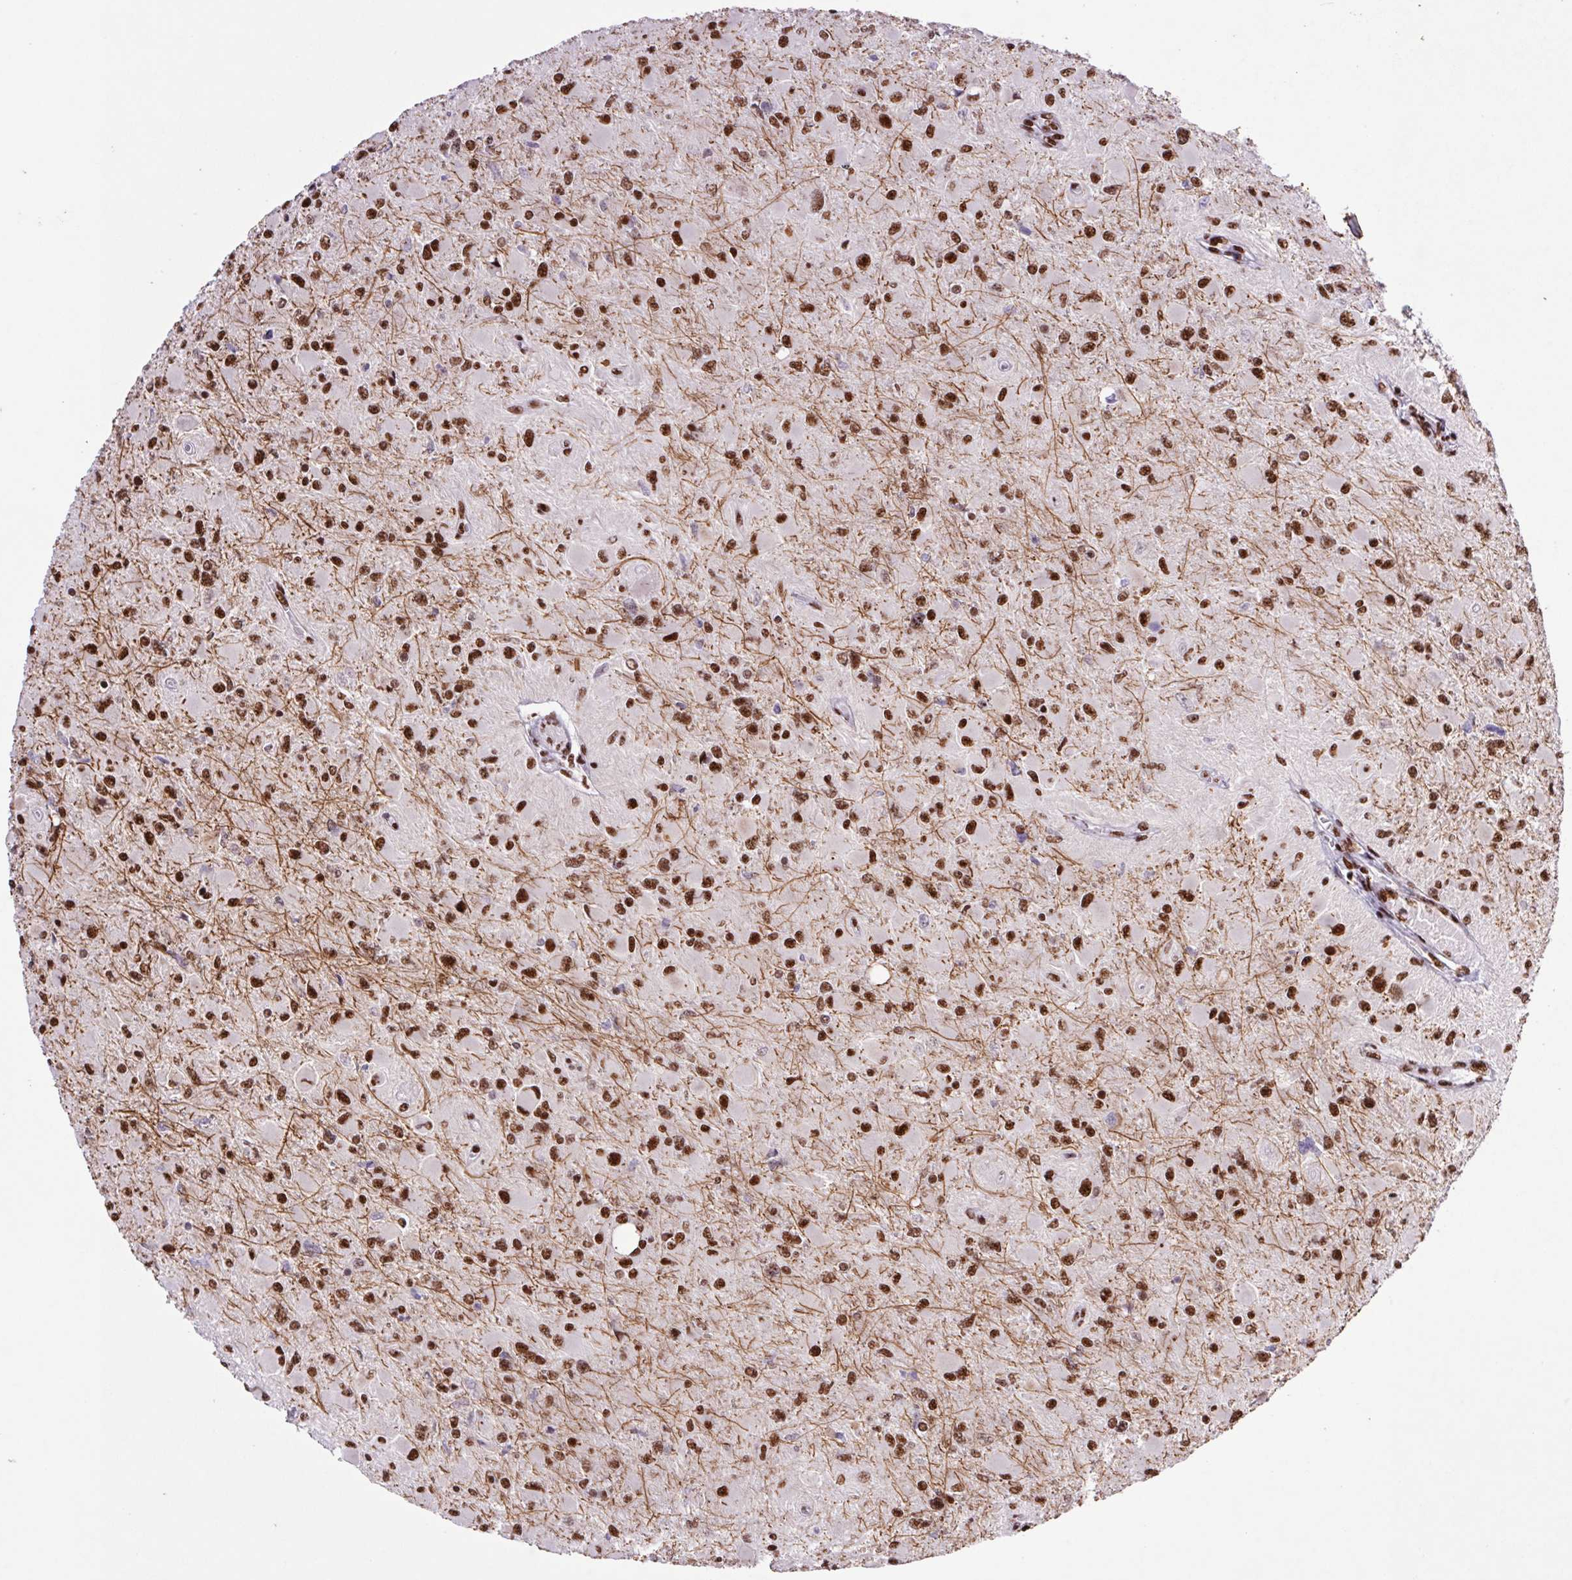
{"staining": {"intensity": "strong", "quantity": ">75%", "location": "nuclear"}, "tissue": "glioma", "cell_type": "Tumor cells", "image_type": "cancer", "snomed": [{"axis": "morphology", "description": "Glioma, malignant, High grade"}, {"axis": "topography", "description": "Cerebral cortex"}], "caption": "High-magnification brightfield microscopy of high-grade glioma (malignant) stained with DAB (brown) and counterstained with hematoxylin (blue). tumor cells exhibit strong nuclear positivity is identified in approximately>75% of cells. The staining was performed using DAB, with brown indicating positive protein expression. Nuclei are stained blue with hematoxylin.", "gene": "LDLRAD4", "patient": {"sex": "female", "age": 36}}